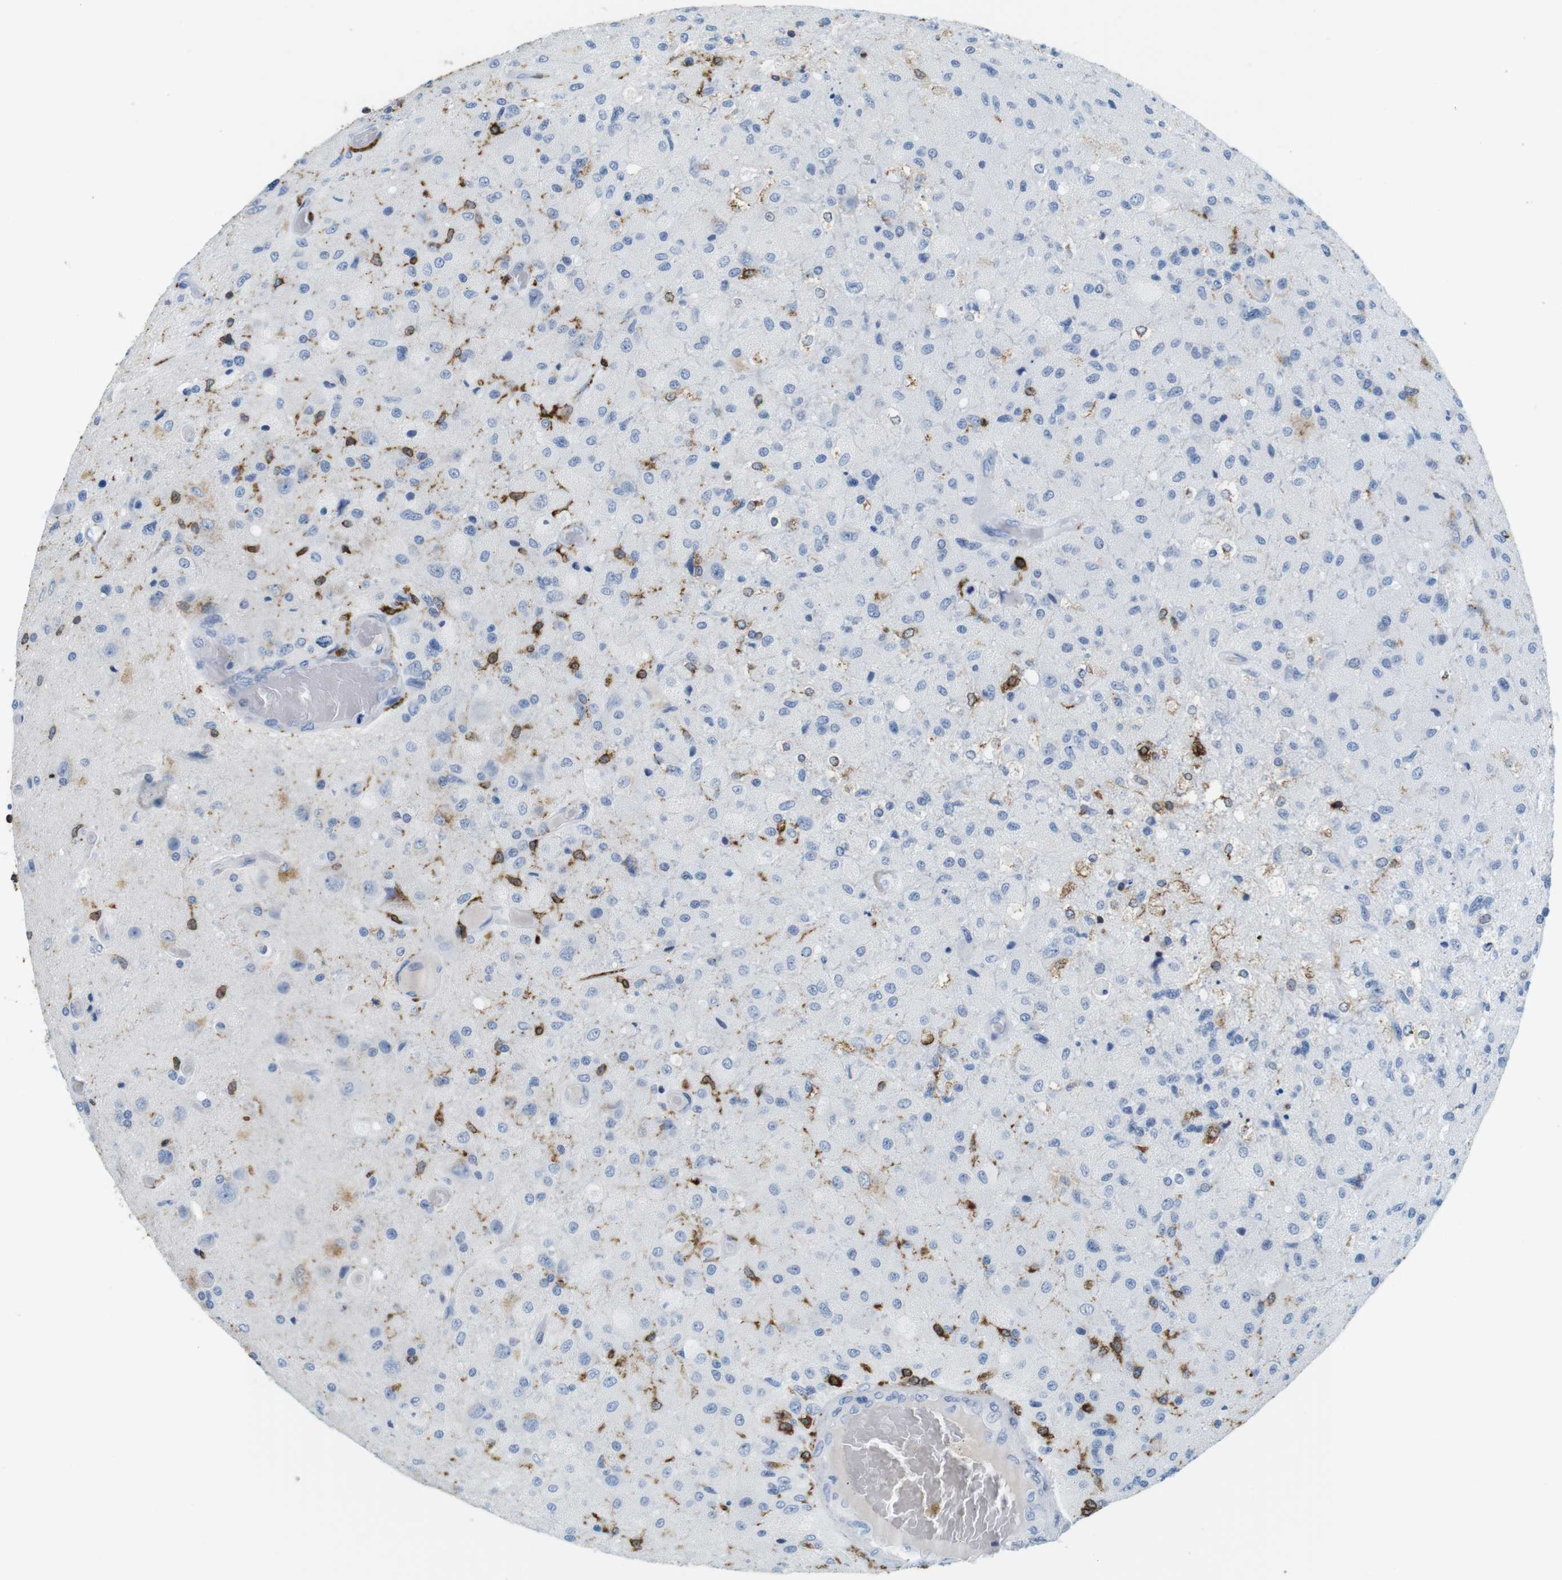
{"staining": {"intensity": "strong", "quantity": "<25%", "location": "cytoplasmic/membranous"}, "tissue": "glioma", "cell_type": "Tumor cells", "image_type": "cancer", "snomed": [{"axis": "morphology", "description": "Normal tissue, NOS"}, {"axis": "morphology", "description": "Glioma, malignant, High grade"}, {"axis": "topography", "description": "Cerebral cortex"}], "caption": "There is medium levels of strong cytoplasmic/membranous expression in tumor cells of malignant glioma (high-grade), as demonstrated by immunohistochemical staining (brown color).", "gene": "CIITA", "patient": {"sex": "male", "age": 77}}